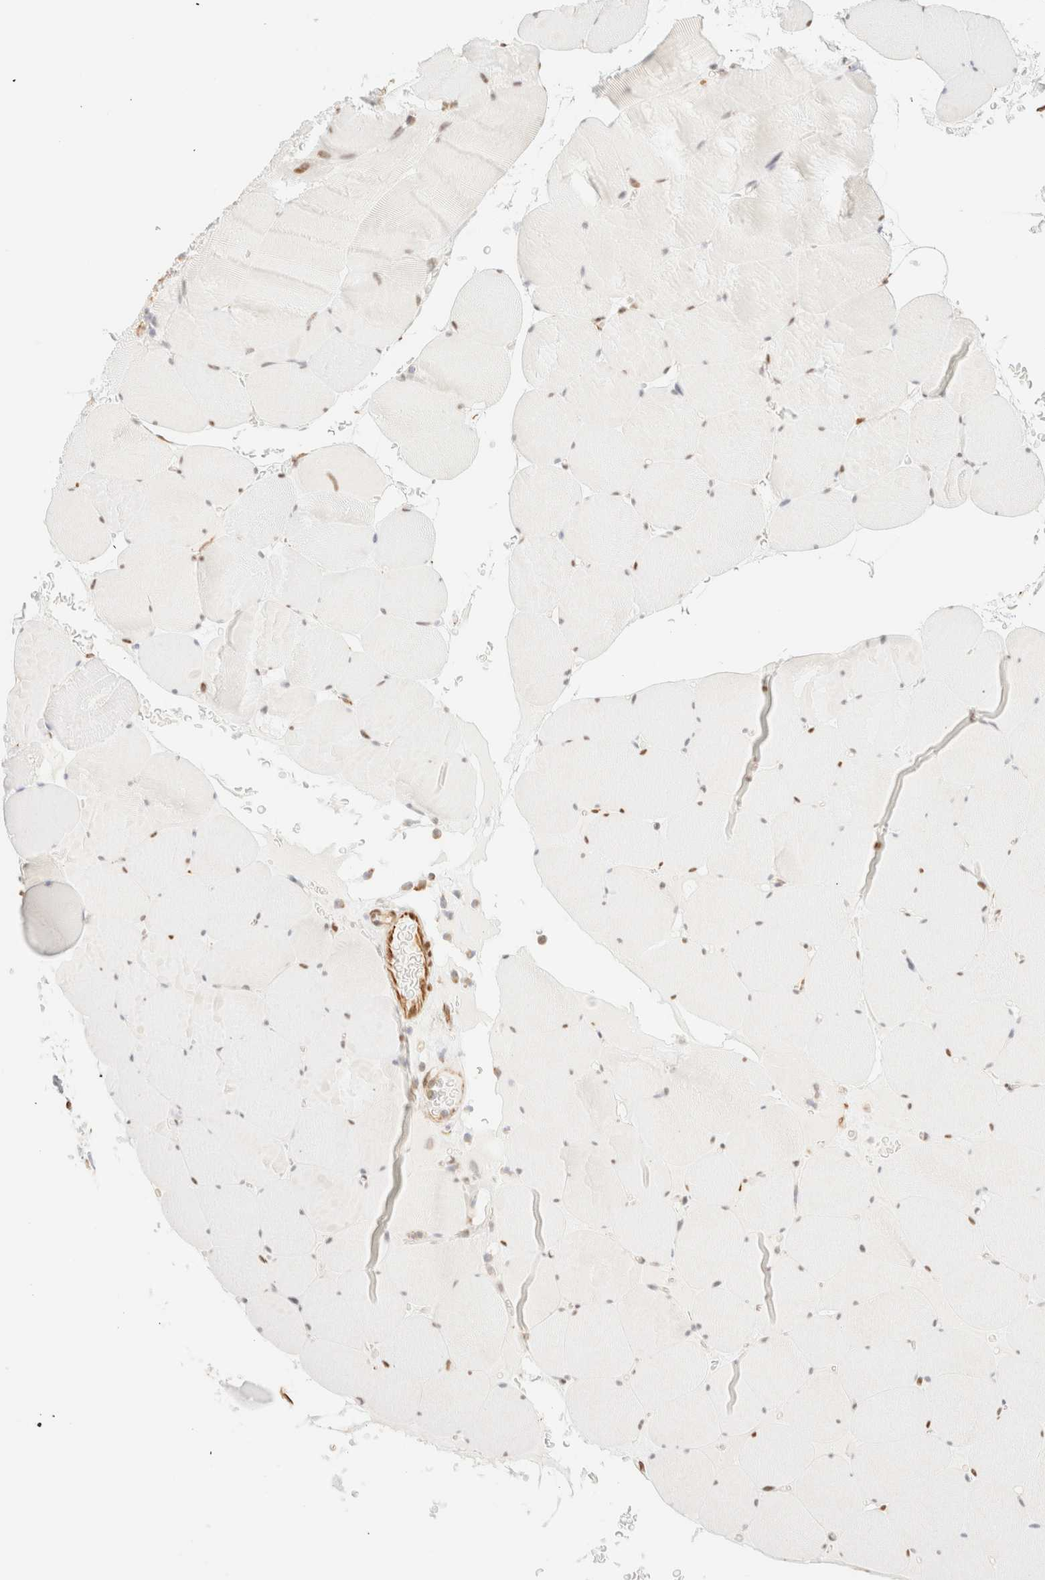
{"staining": {"intensity": "moderate", "quantity": "25%-75%", "location": "nuclear"}, "tissue": "skeletal muscle", "cell_type": "Myocytes", "image_type": "normal", "snomed": [{"axis": "morphology", "description": "Normal tissue, NOS"}, {"axis": "topography", "description": "Skeletal muscle"}], "caption": "Immunohistochemistry histopathology image of normal skeletal muscle: human skeletal muscle stained using immunohistochemistry (IHC) shows medium levels of moderate protein expression localized specifically in the nuclear of myocytes, appearing as a nuclear brown color.", "gene": "ZSCAN18", "patient": {"sex": "male", "age": 62}}